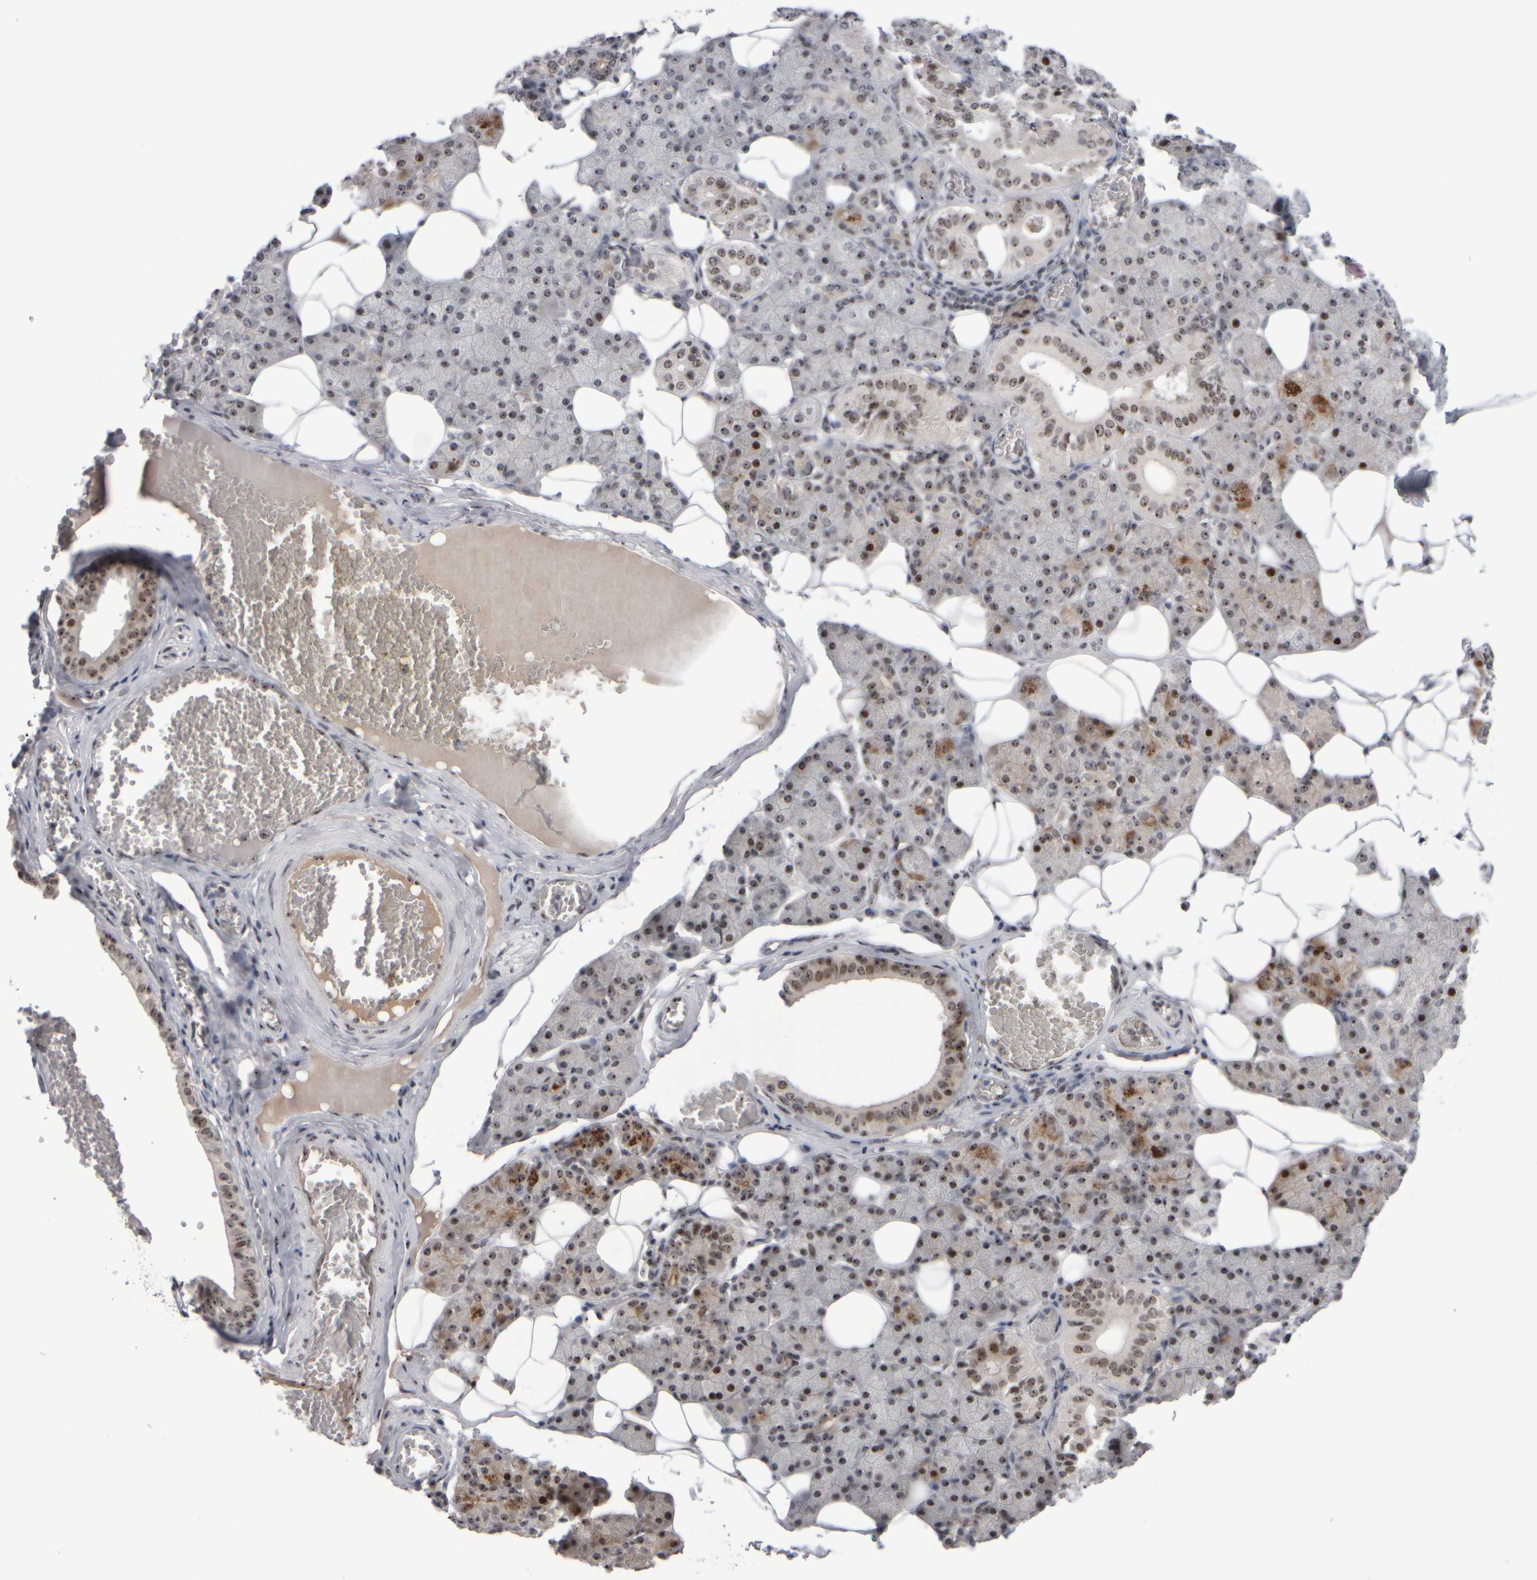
{"staining": {"intensity": "moderate", "quantity": ">75%", "location": "cytoplasmic/membranous,nuclear"}, "tissue": "salivary gland", "cell_type": "Glandular cells", "image_type": "normal", "snomed": [{"axis": "morphology", "description": "Normal tissue, NOS"}, {"axis": "topography", "description": "Salivary gland"}], "caption": "DAB immunohistochemical staining of unremarkable human salivary gland exhibits moderate cytoplasmic/membranous,nuclear protein expression in about >75% of glandular cells.", "gene": "SURF6", "patient": {"sex": "female", "age": 33}}